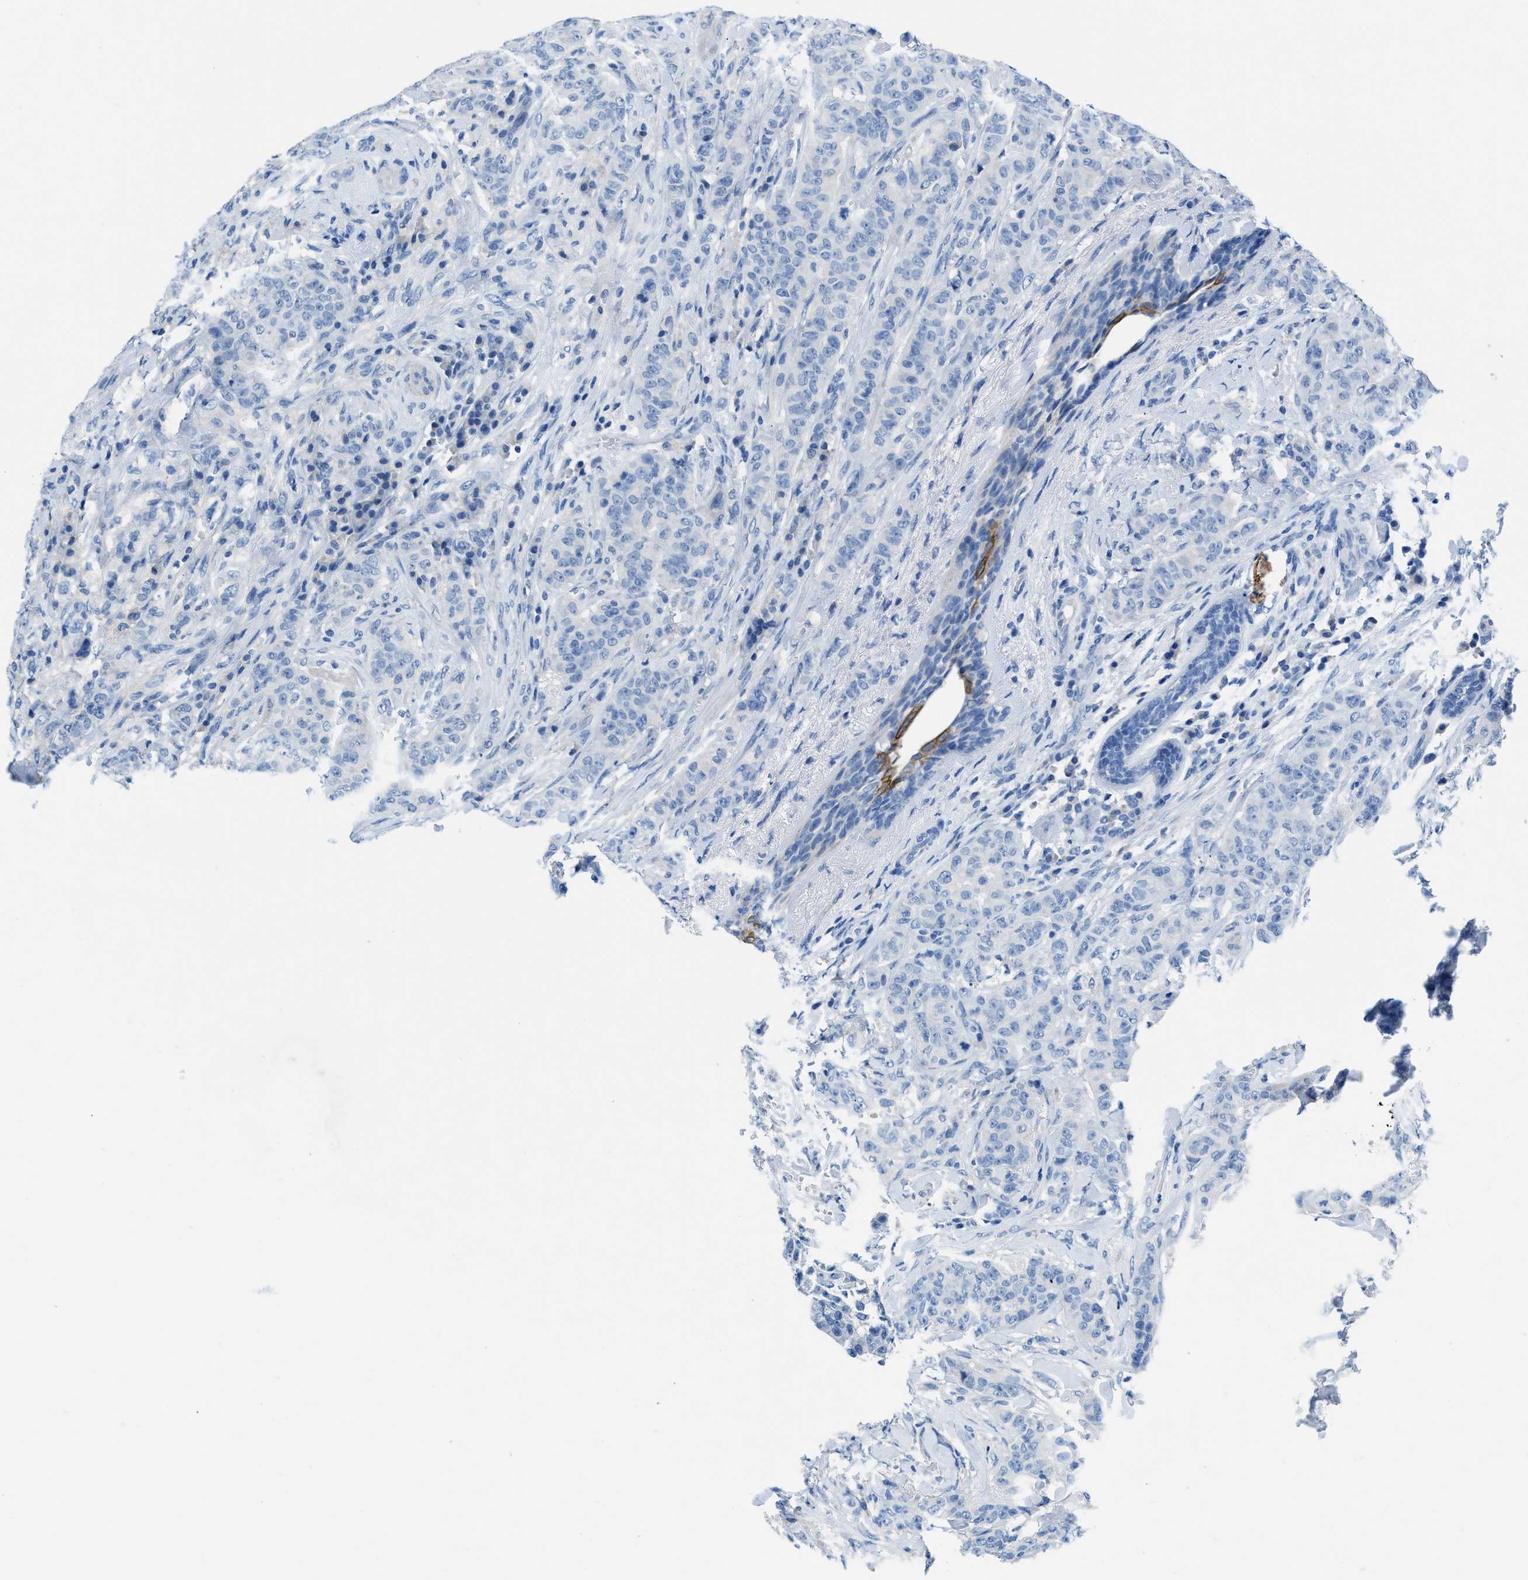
{"staining": {"intensity": "negative", "quantity": "none", "location": "none"}, "tissue": "breast cancer", "cell_type": "Tumor cells", "image_type": "cancer", "snomed": [{"axis": "morphology", "description": "Normal tissue, NOS"}, {"axis": "morphology", "description": "Duct carcinoma"}, {"axis": "topography", "description": "Breast"}], "caption": "Immunohistochemical staining of human breast cancer (infiltrating ductal carcinoma) reveals no significant expression in tumor cells.", "gene": "SLC10A6", "patient": {"sex": "female", "age": 40}}